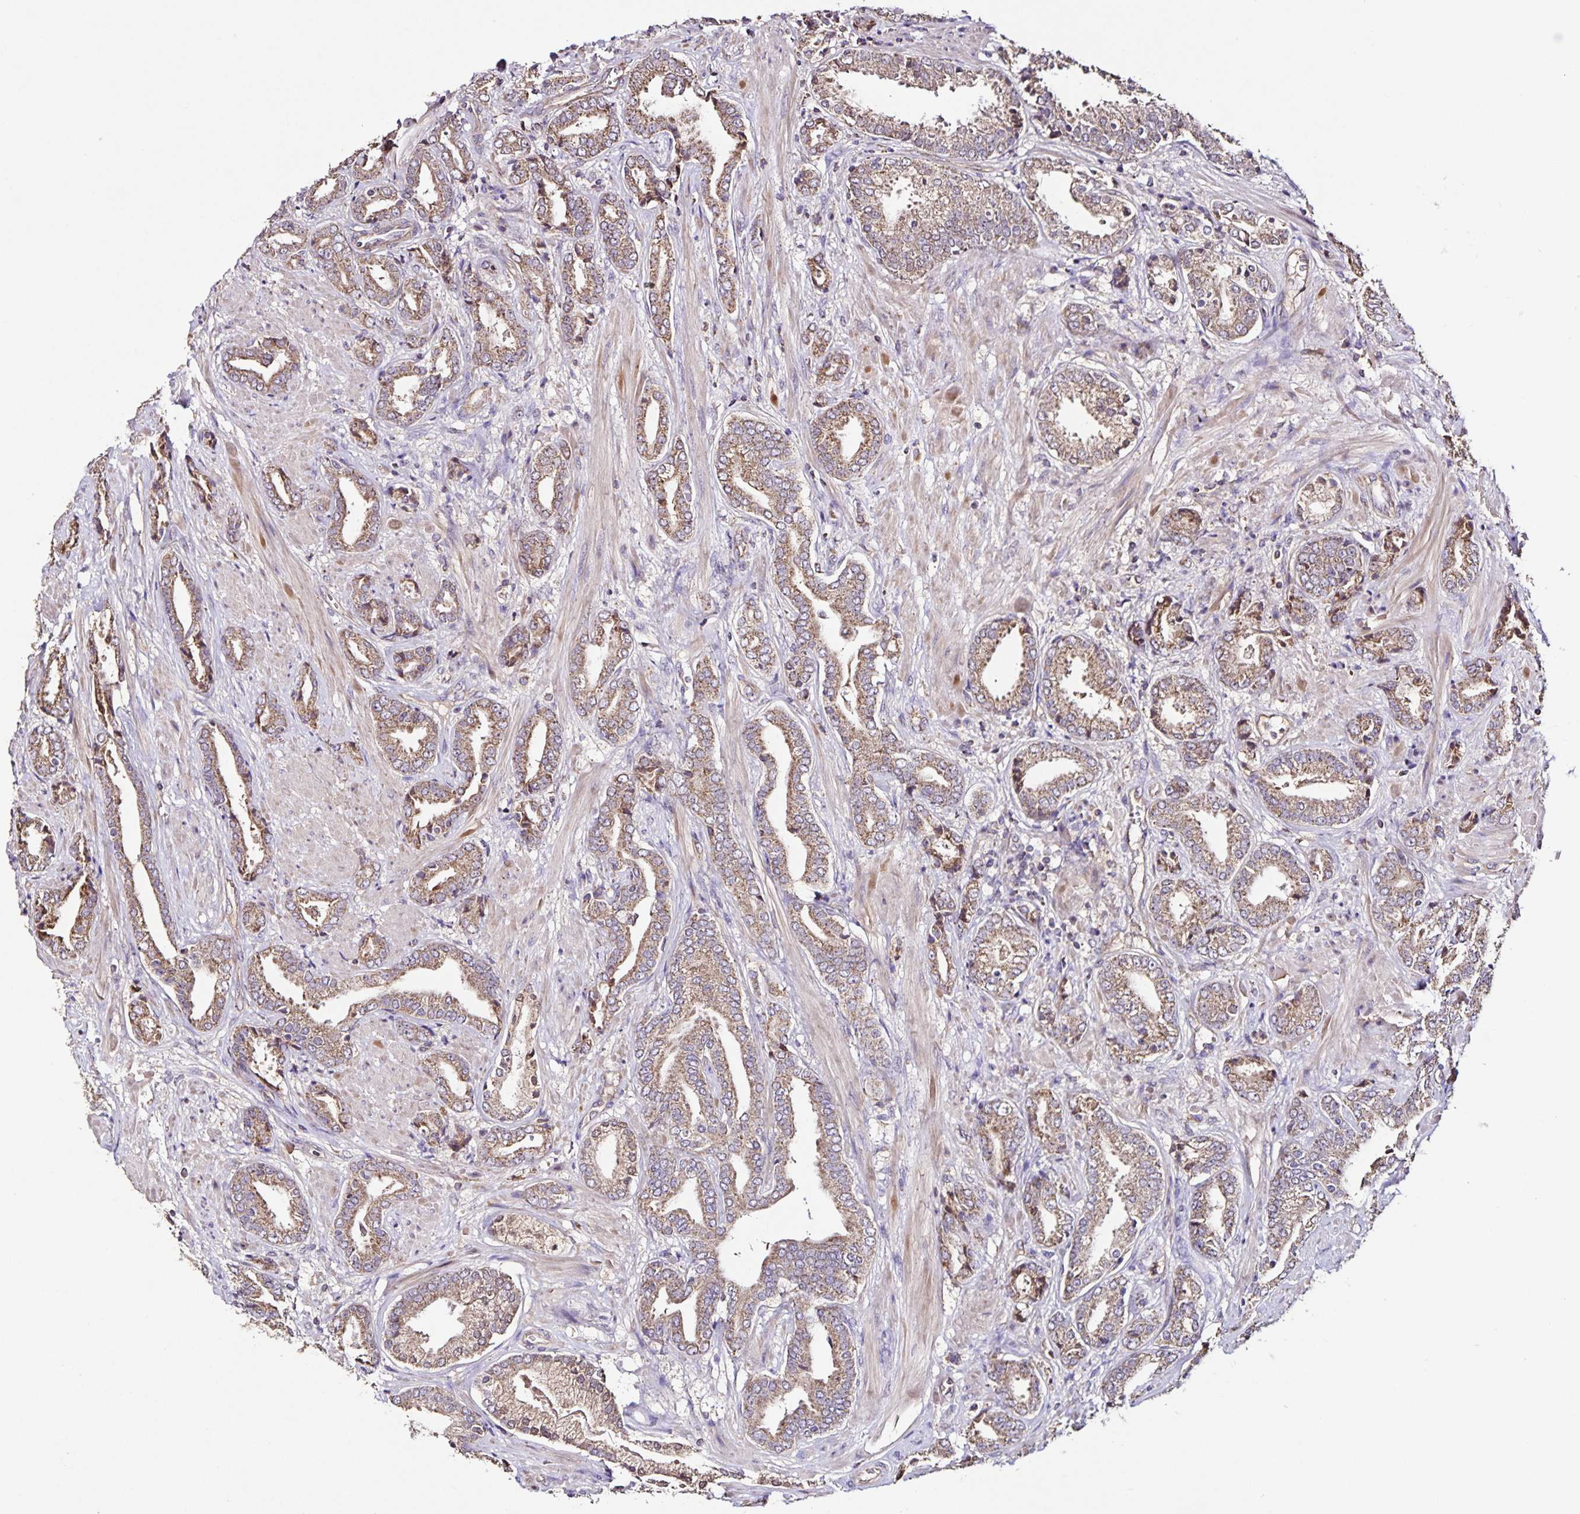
{"staining": {"intensity": "weak", "quantity": ">75%", "location": "cytoplasmic/membranous"}, "tissue": "prostate cancer", "cell_type": "Tumor cells", "image_type": "cancer", "snomed": [{"axis": "morphology", "description": "Adenocarcinoma, High grade"}, {"axis": "topography", "description": "Prostate"}], "caption": "Protein staining displays weak cytoplasmic/membranous positivity in approximately >75% of tumor cells in prostate high-grade adenocarcinoma. Nuclei are stained in blue.", "gene": "MAN1A1", "patient": {"sex": "male", "age": 56}}